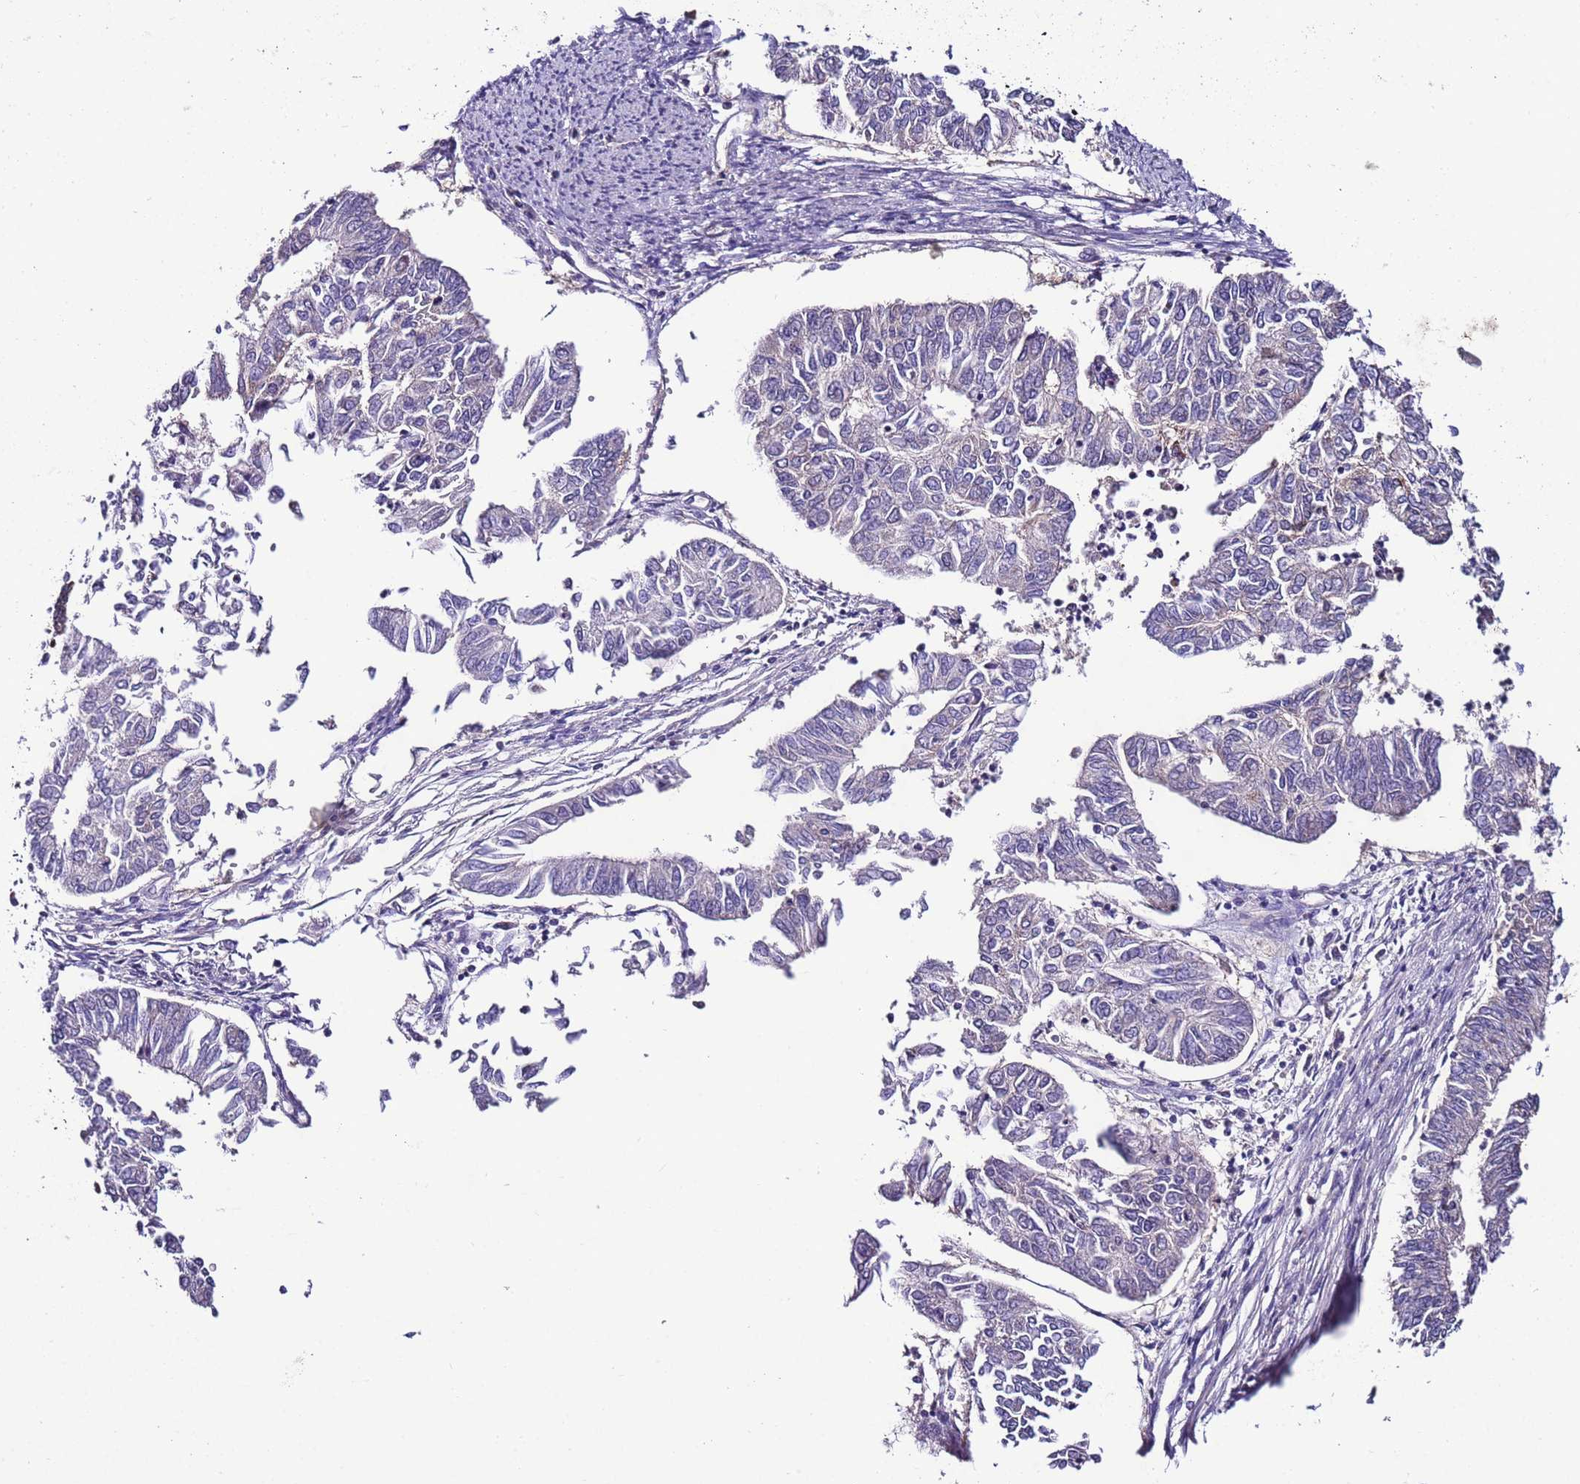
{"staining": {"intensity": "negative", "quantity": "none", "location": "none"}, "tissue": "endometrial cancer", "cell_type": "Tumor cells", "image_type": "cancer", "snomed": [{"axis": "morphology", "description": "Adenocarcinoma, NOS"}, {"axis": "topography", "description": "Endometrium"}], "caption": "Immunohistochemistry (IHC) micrograph of neoplastic tissue: human endometrial adenocarcinoma stained with DAB reveals no significant protein expression in tumor cells.", "gene": "UEVLD", "patient": {"sex": "female", "age": 68}}